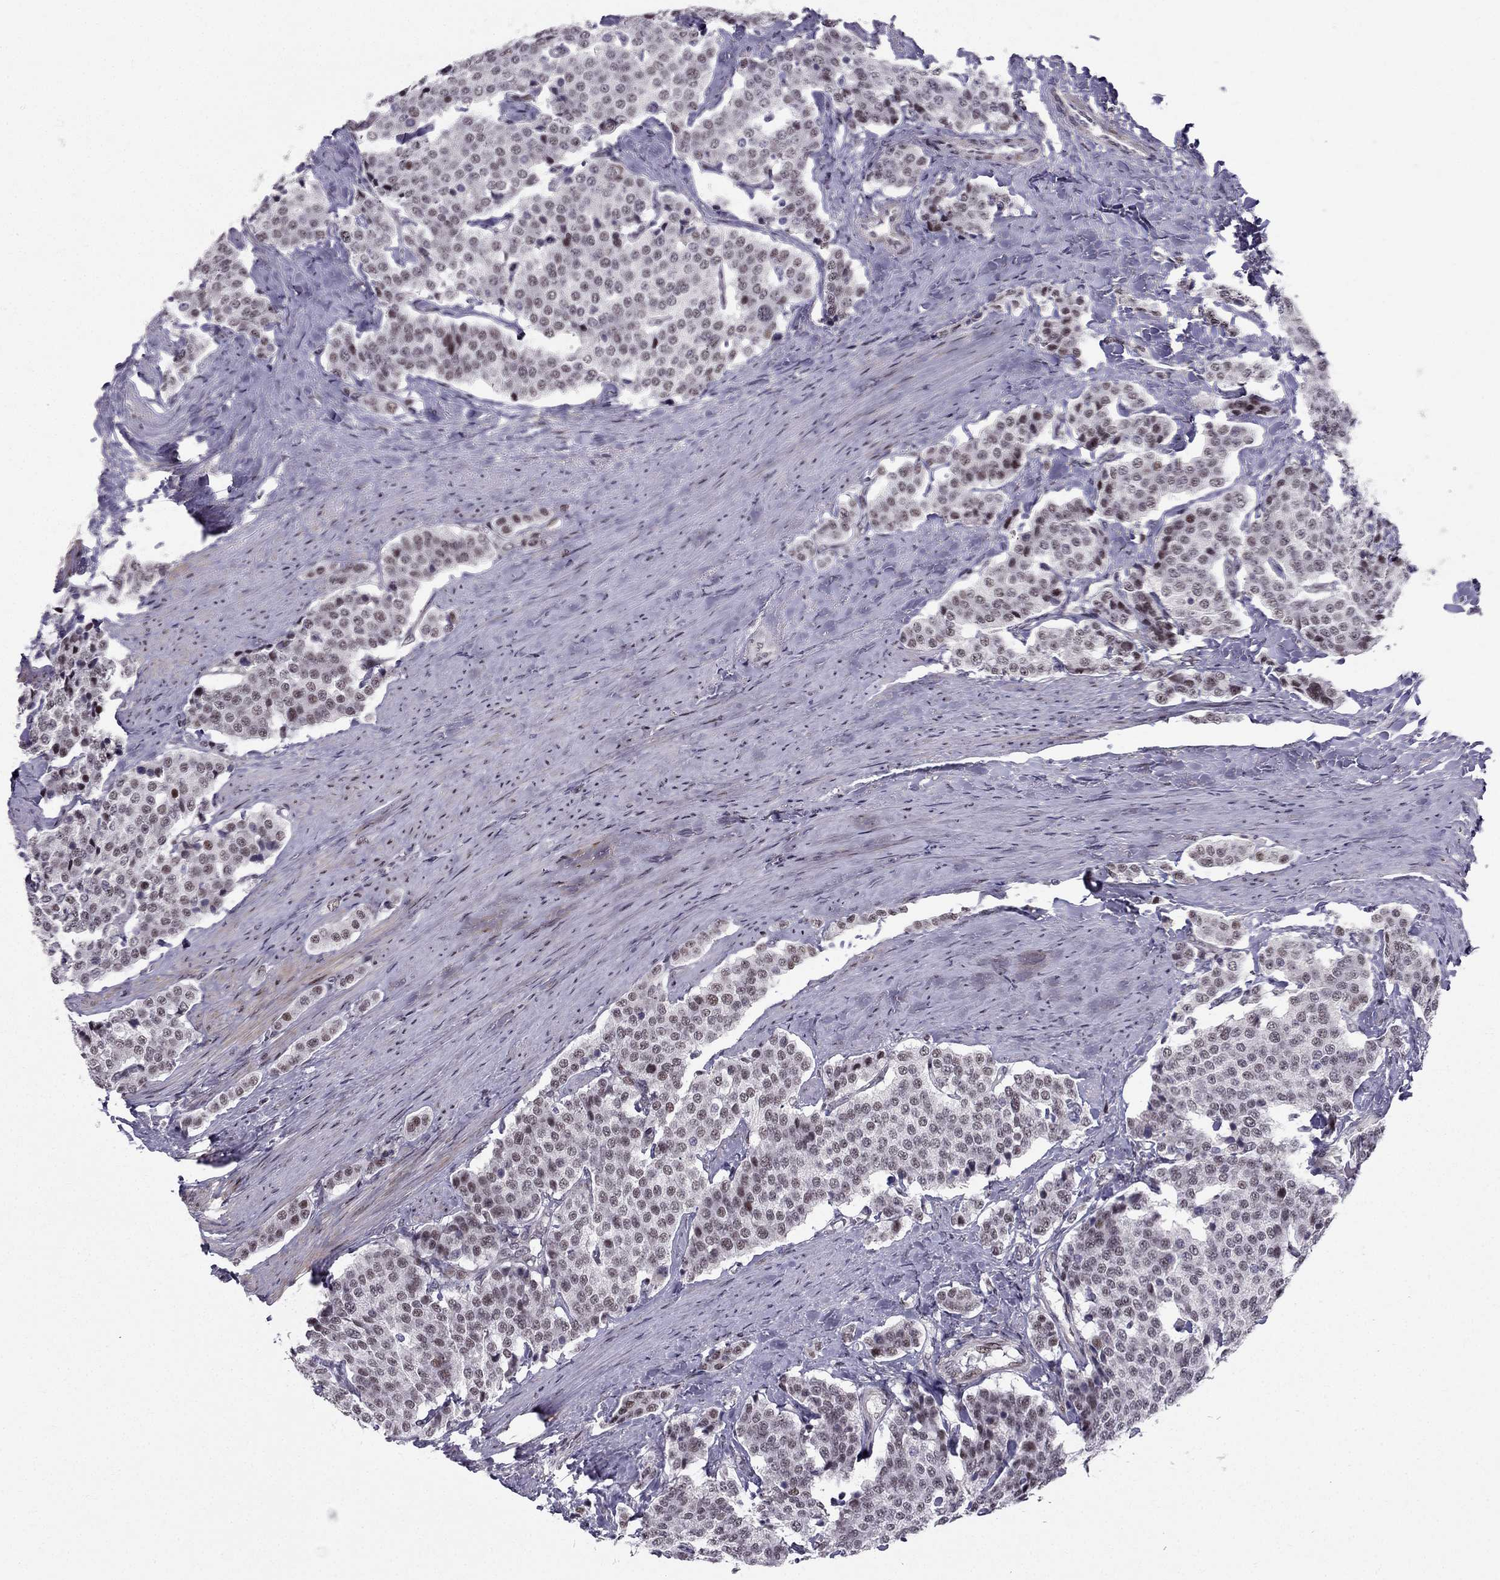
{"staining": {"intensity": "negative", "quantity": "none", "location": "none"}, "tissue": "carcinoid", "cell_type": "Tumor cells", "image_type": "cancer", "snomed": [{"axis": "morphology", "description": "Carcinoid, malignant, NOS"}, {"axis": "topography", "description": "Small intestine"}], "caption": "Carcinoid (malignant) was stained to show a protein in brown. There is no significant staining in tumor cells.", "gene": "RPRD2", "patient": {"sex": "female", "age": 58}}